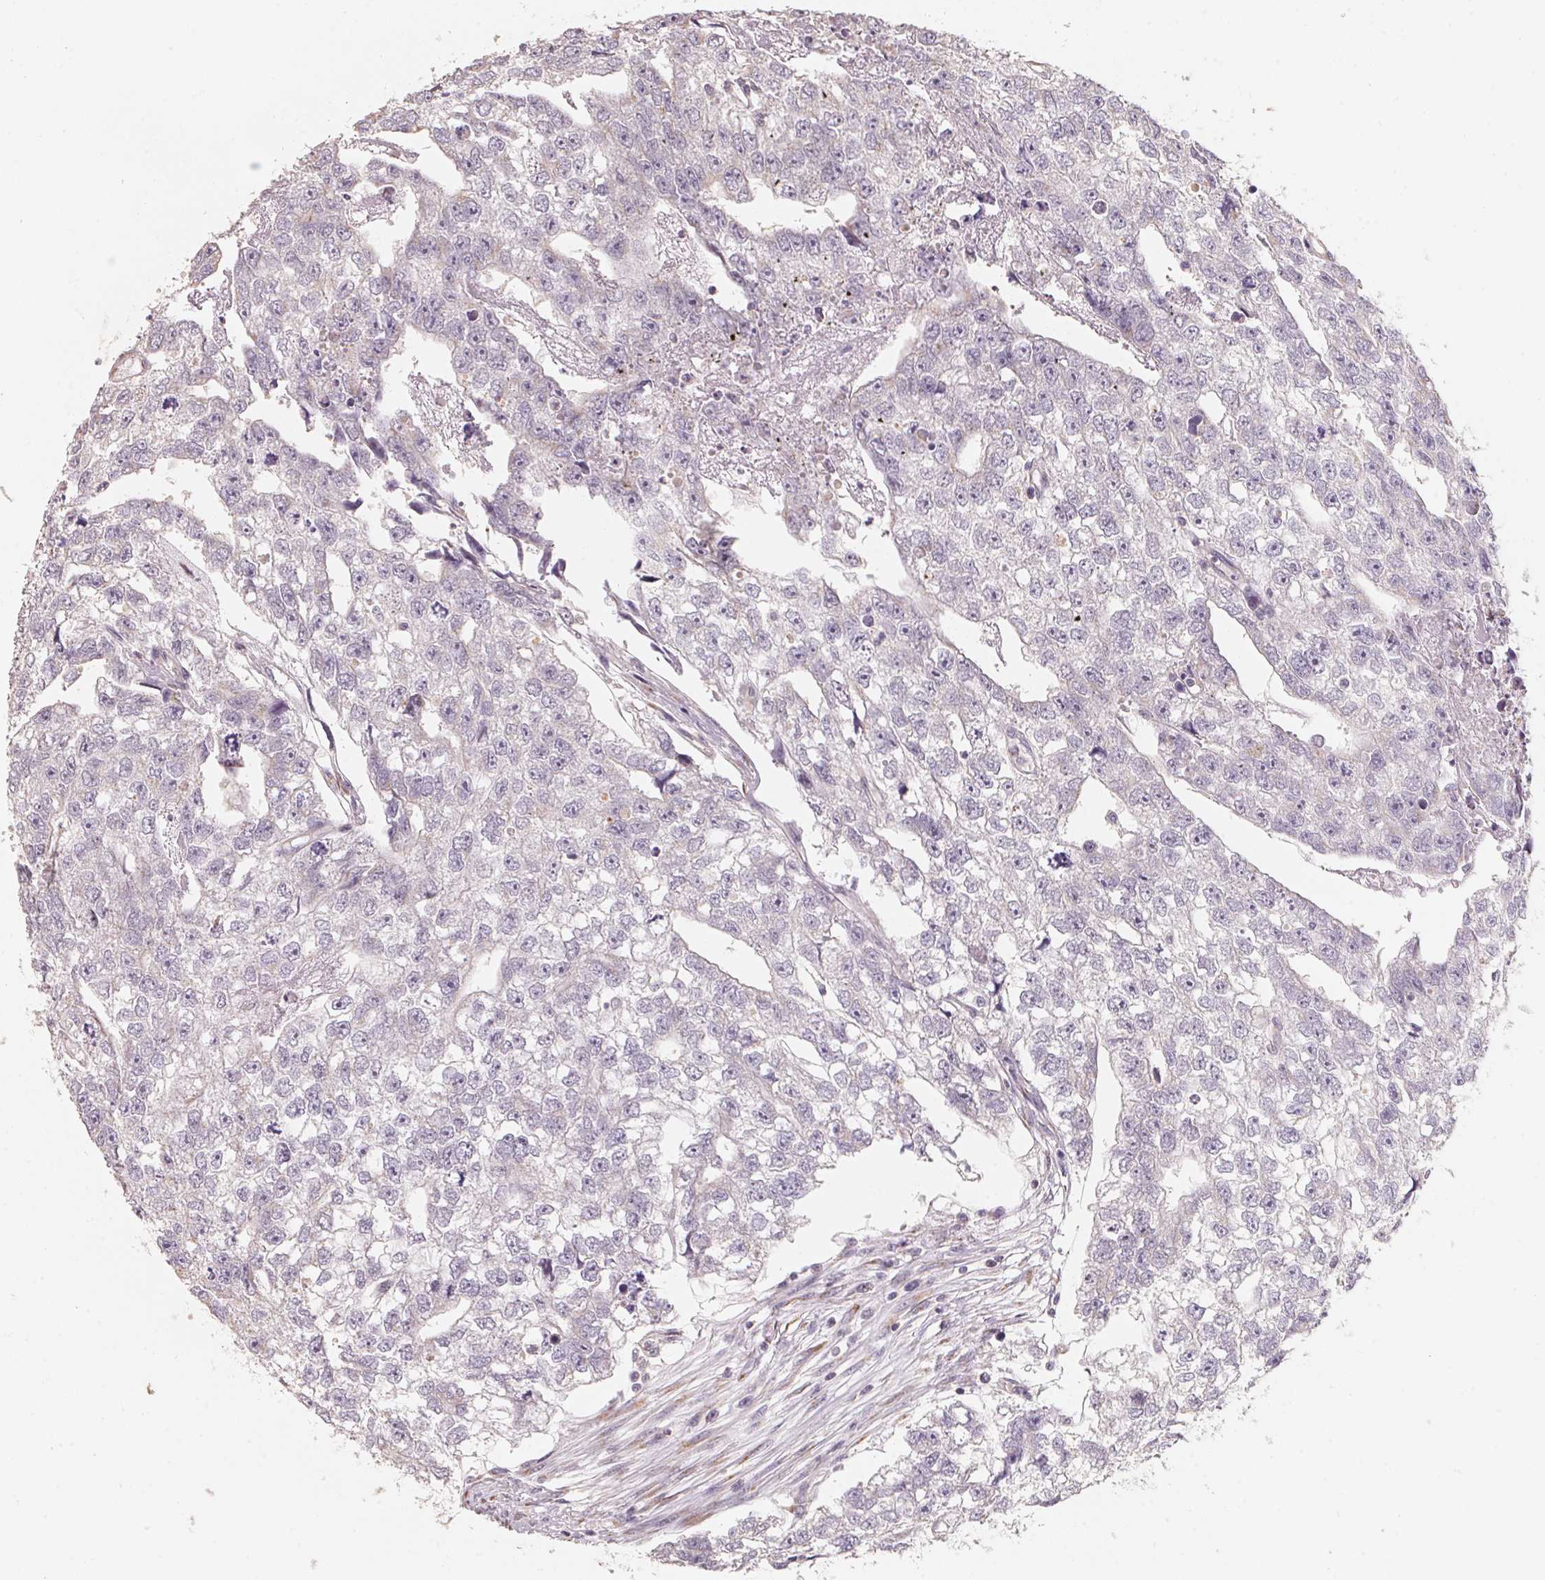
{"staining": {"intensity": "negative", "quantity": "none", "location": "none"}, "tissue": "testis cancer", "cell_type": "Tumor cells", "image_type": "cancer", "snomed": [{"axis": "morphology", "description": "Carcinoma, Embryonal, NOS"}, {"axis": "morphology", "description": "Teratoma, malignant, NOS"}, {"axis": "topography", "description": "Testis"}], "caption": "Photomicrograph shows no protein expression in tumor cells of testis malignant teratoma tissue.", "gene": "TSPAN12", "patient": {"sex": "male", "age": 44}}